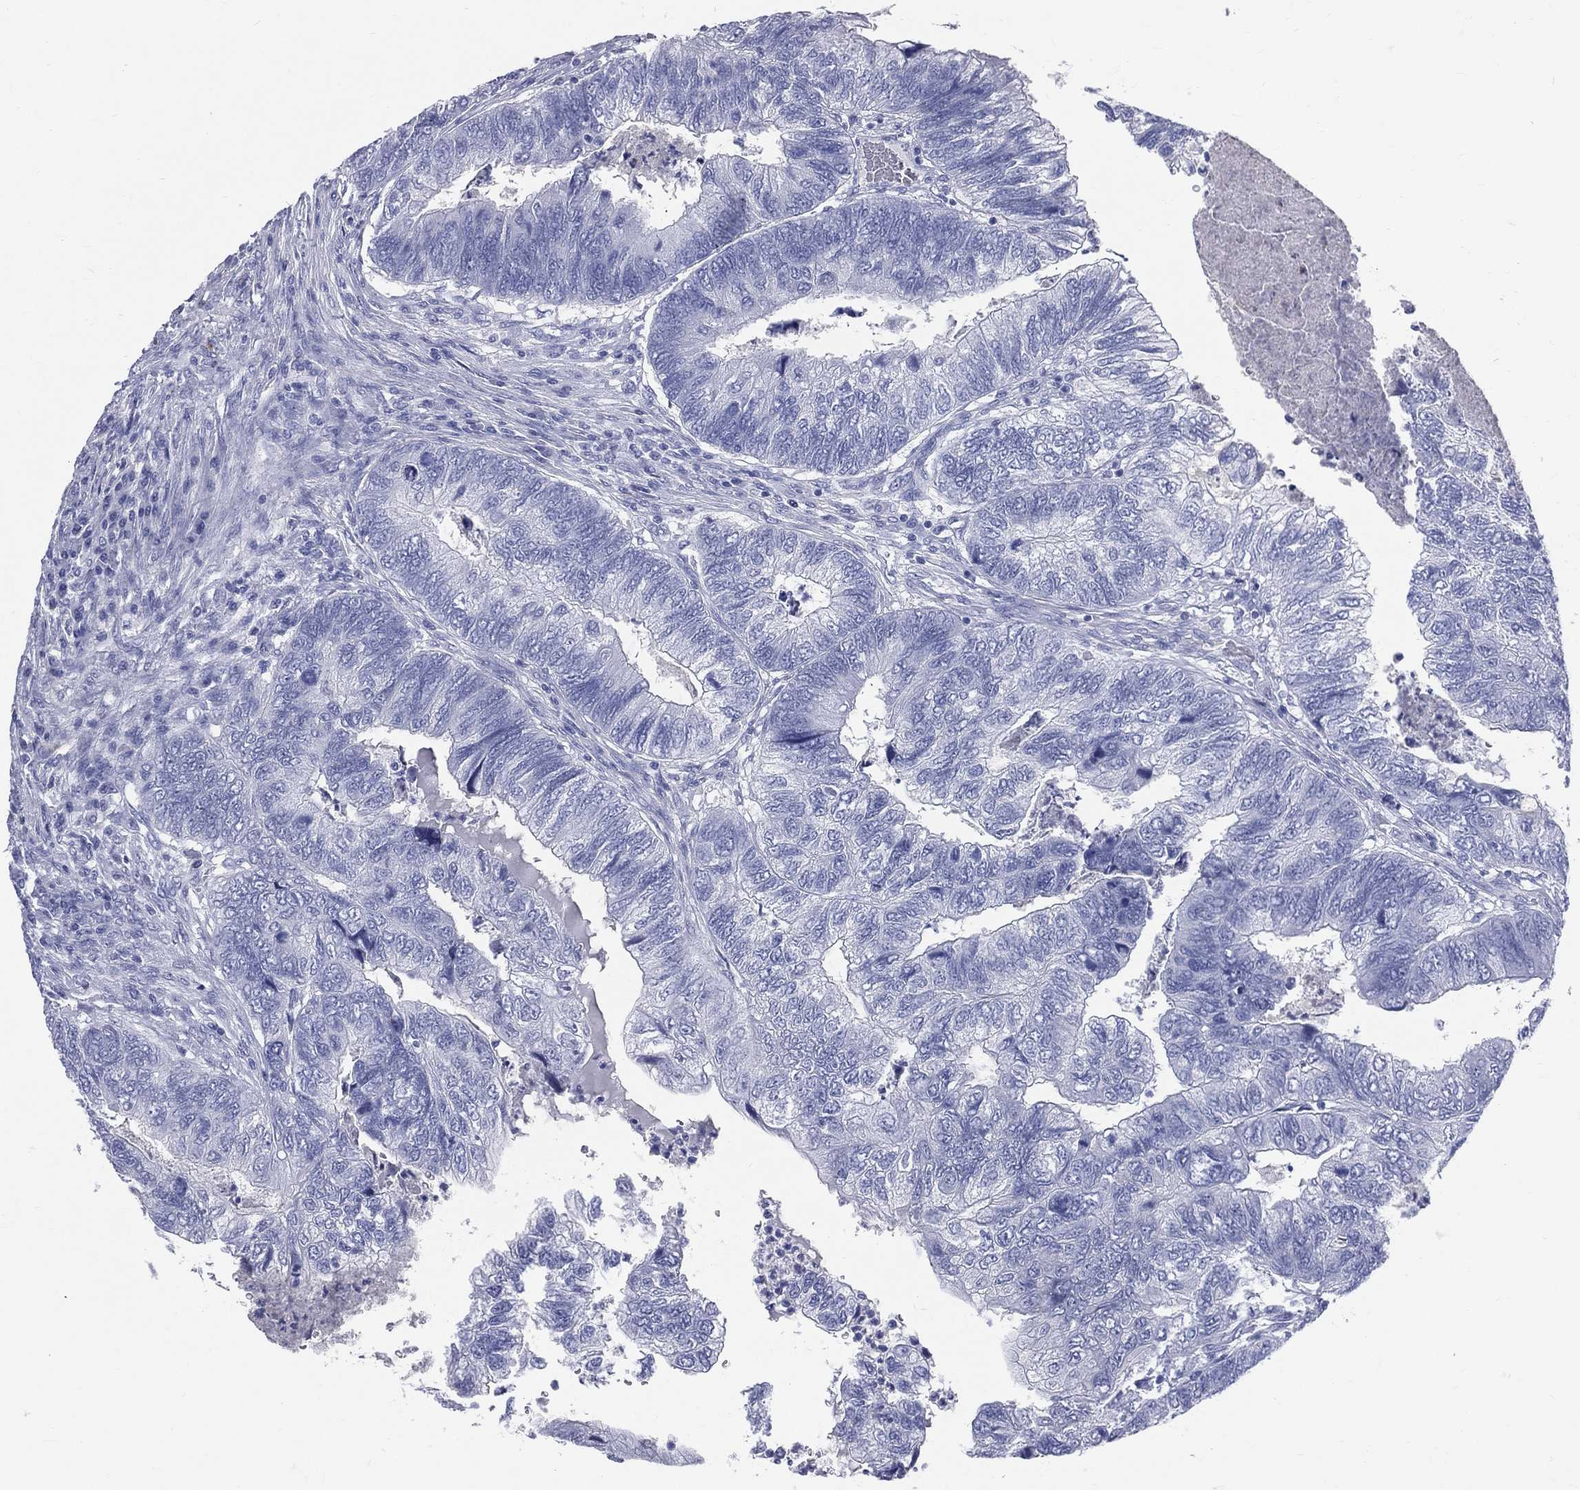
{"staining": {"intensity": "negative", "quantity": "none", "location": "none"}, "tissue": "colorectal cancer", "cell_type": "Tumor cells", "image_type": "cancer", "snomed": [{"axis": "morphology", "description": "Adenocarcinoma, NOS"}, {"axis": "topography", "description": "Colon"}], "caption": "Human adenocarcinoma (colorectal) stained for a protein using IHC displays no positivity in tumor cells.", "gene": "CYLC1", "patient": {"sex": "female", "age": 67}}